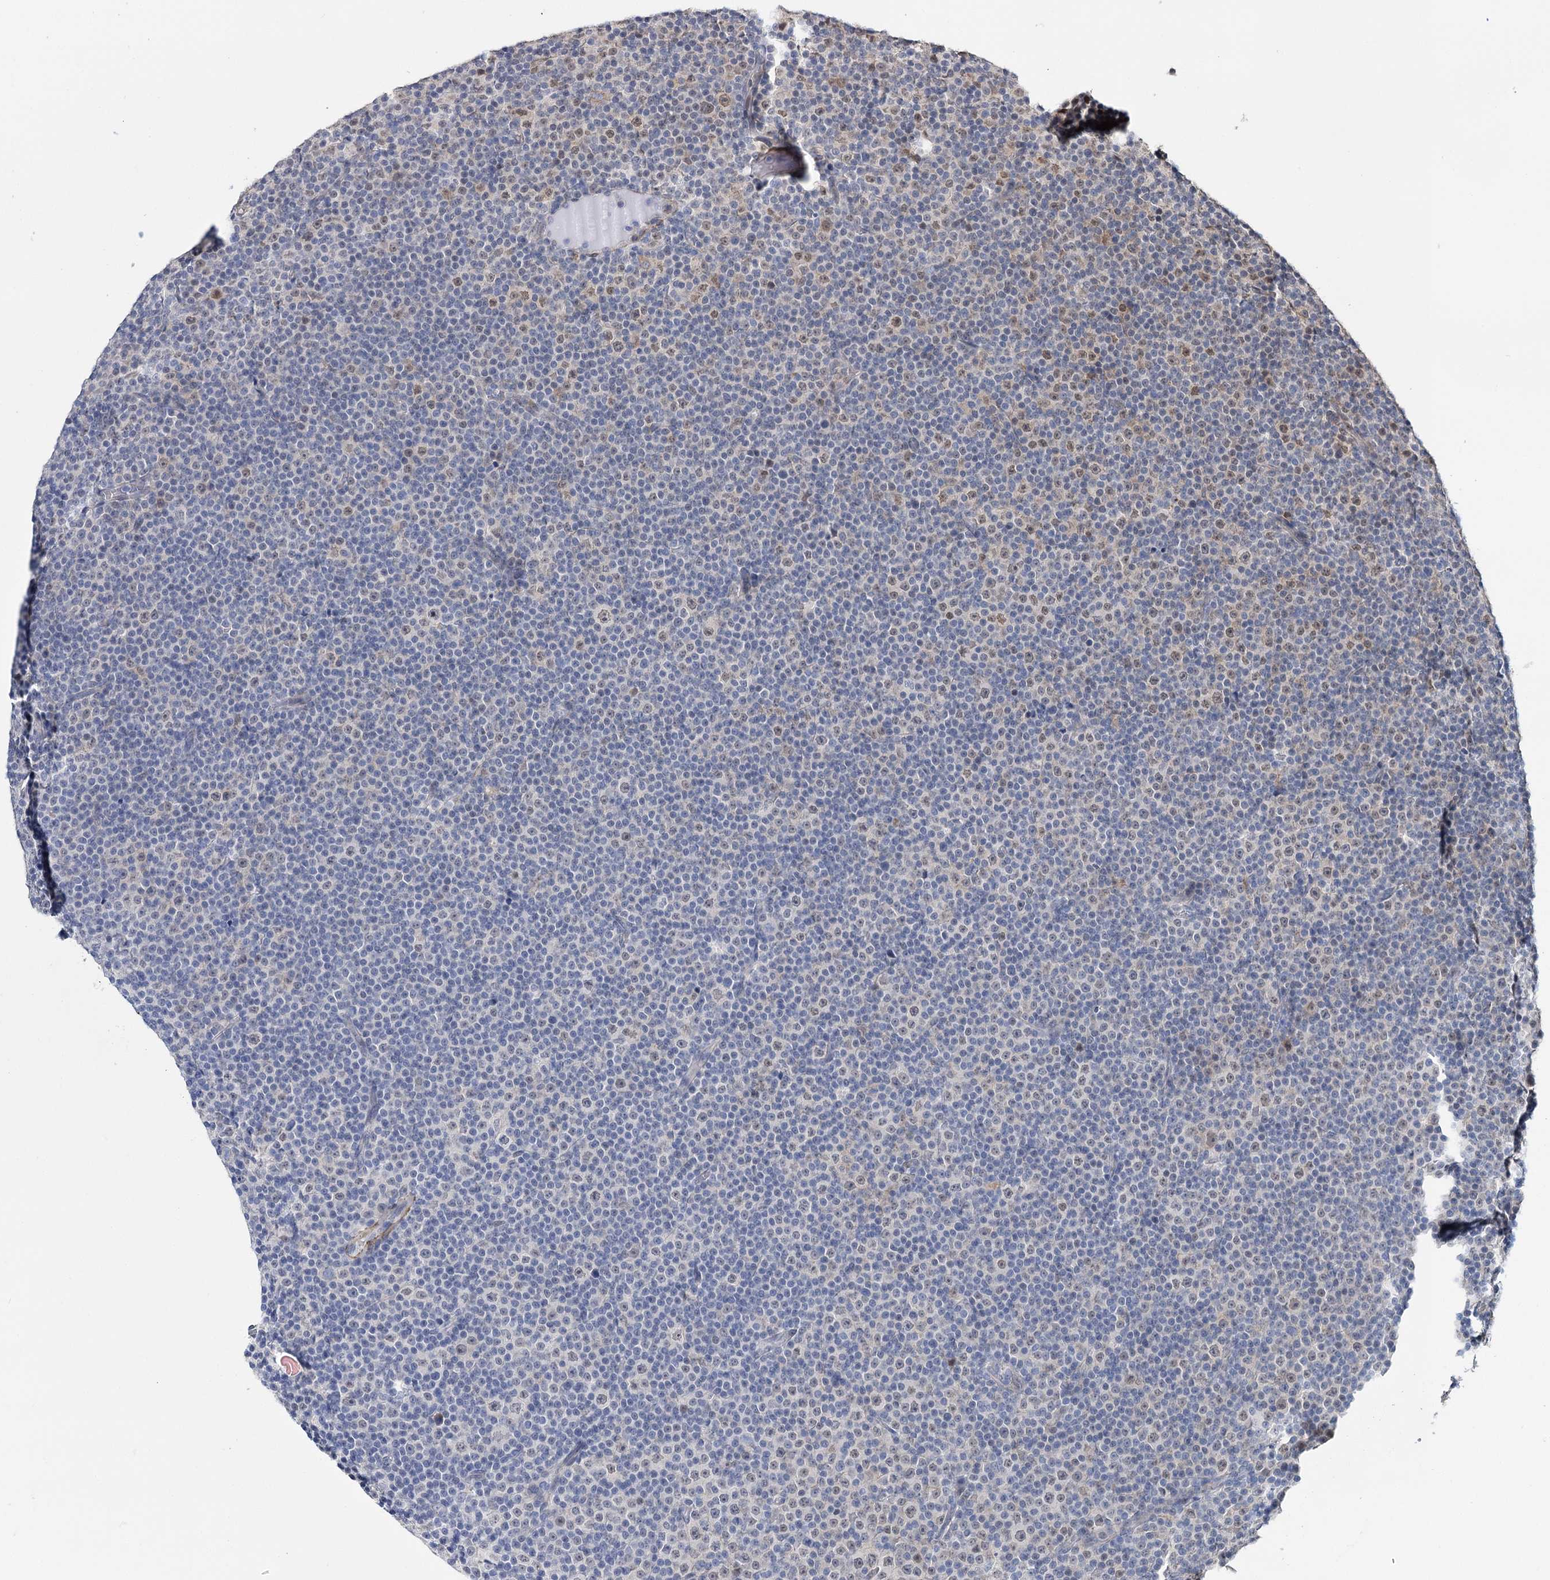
{"staining": {"intensity": "moderate", "quantity": "<25%", "location": "cytoplasmic/membranous,nuclear"}, "tissue": "lymphoma", "cell_type": "Tumor cells", "image_type": "cancer", "snomed": [{"axis": "morphology", "description": "Malignant lymphoma, non-Hodgkin's type, Low grade"}, {"axis": "topography", "description": "Lymph node"}], "caption": "A high-resolution image shows IHC staining of lymphoma, which displays moderate cytoplasmic/membranous and nuclear staining in approximately <25% of tumor cells.", "gene": "CFAP46", "patient": {"sex": "female", "age": 67}}